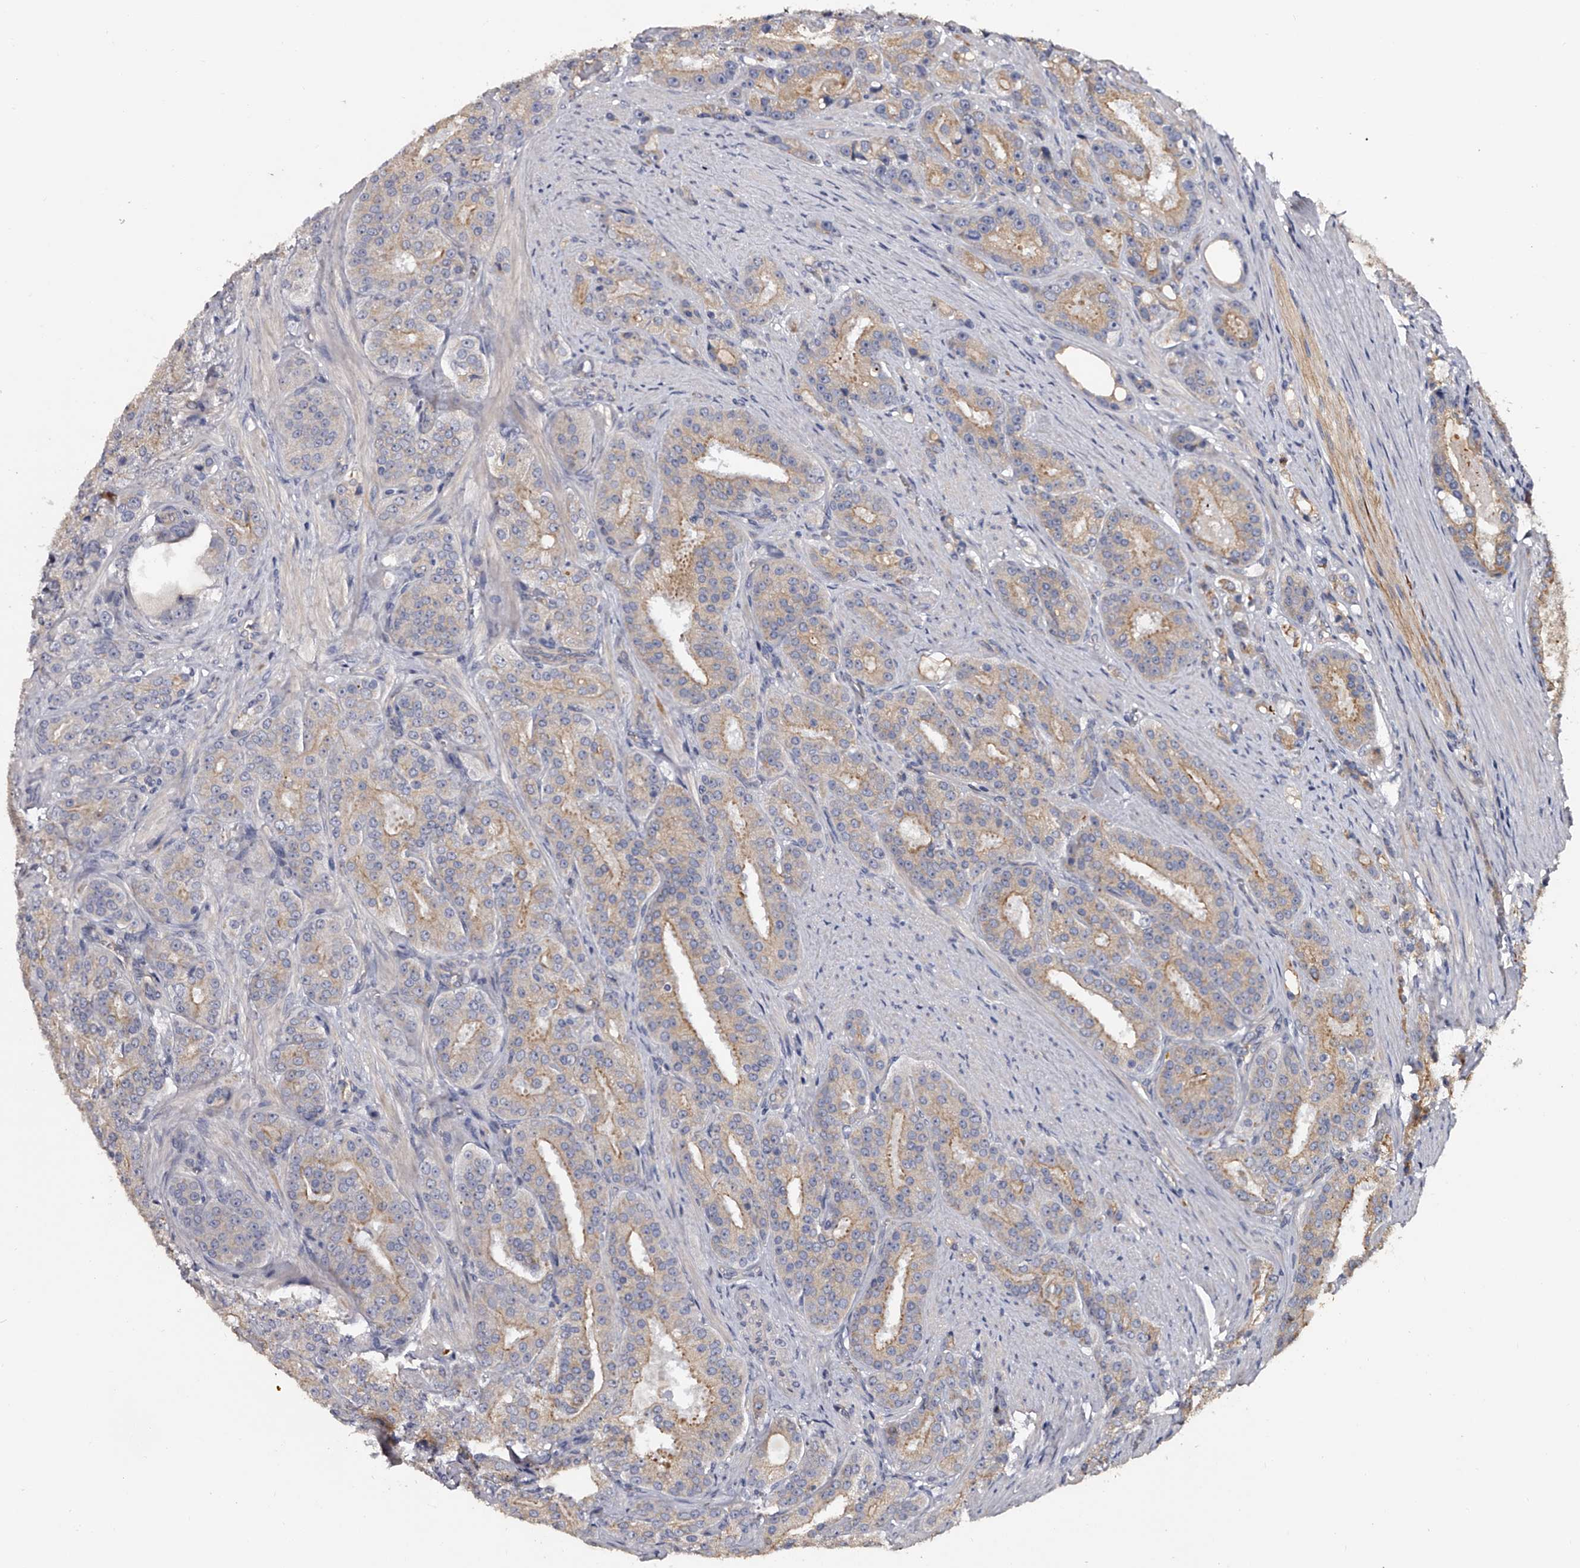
{"staining": {"intensity": "weak", "quantity": "25%-75%", "location": "cytoplasmic/membranous"}, "tissue": "prostate cancer", "cell_type": "Tumor cells", "image_type": "cancer", "snomed": [{"axis": "morphology", "description": "Adenocarcinoma, High grade"}, {"axis": "topography", "description": "Prostate"}], "caption": "IHC micrograph of human prostate adenocarcinoma (high-grade) stained for a protein (brown), which displays low levels of weak cytoplasmic/membranous staining in about 25%-75% of tumor cells.", "gene": "MDN1", "patient": {"sex": "male", "age": 60}}